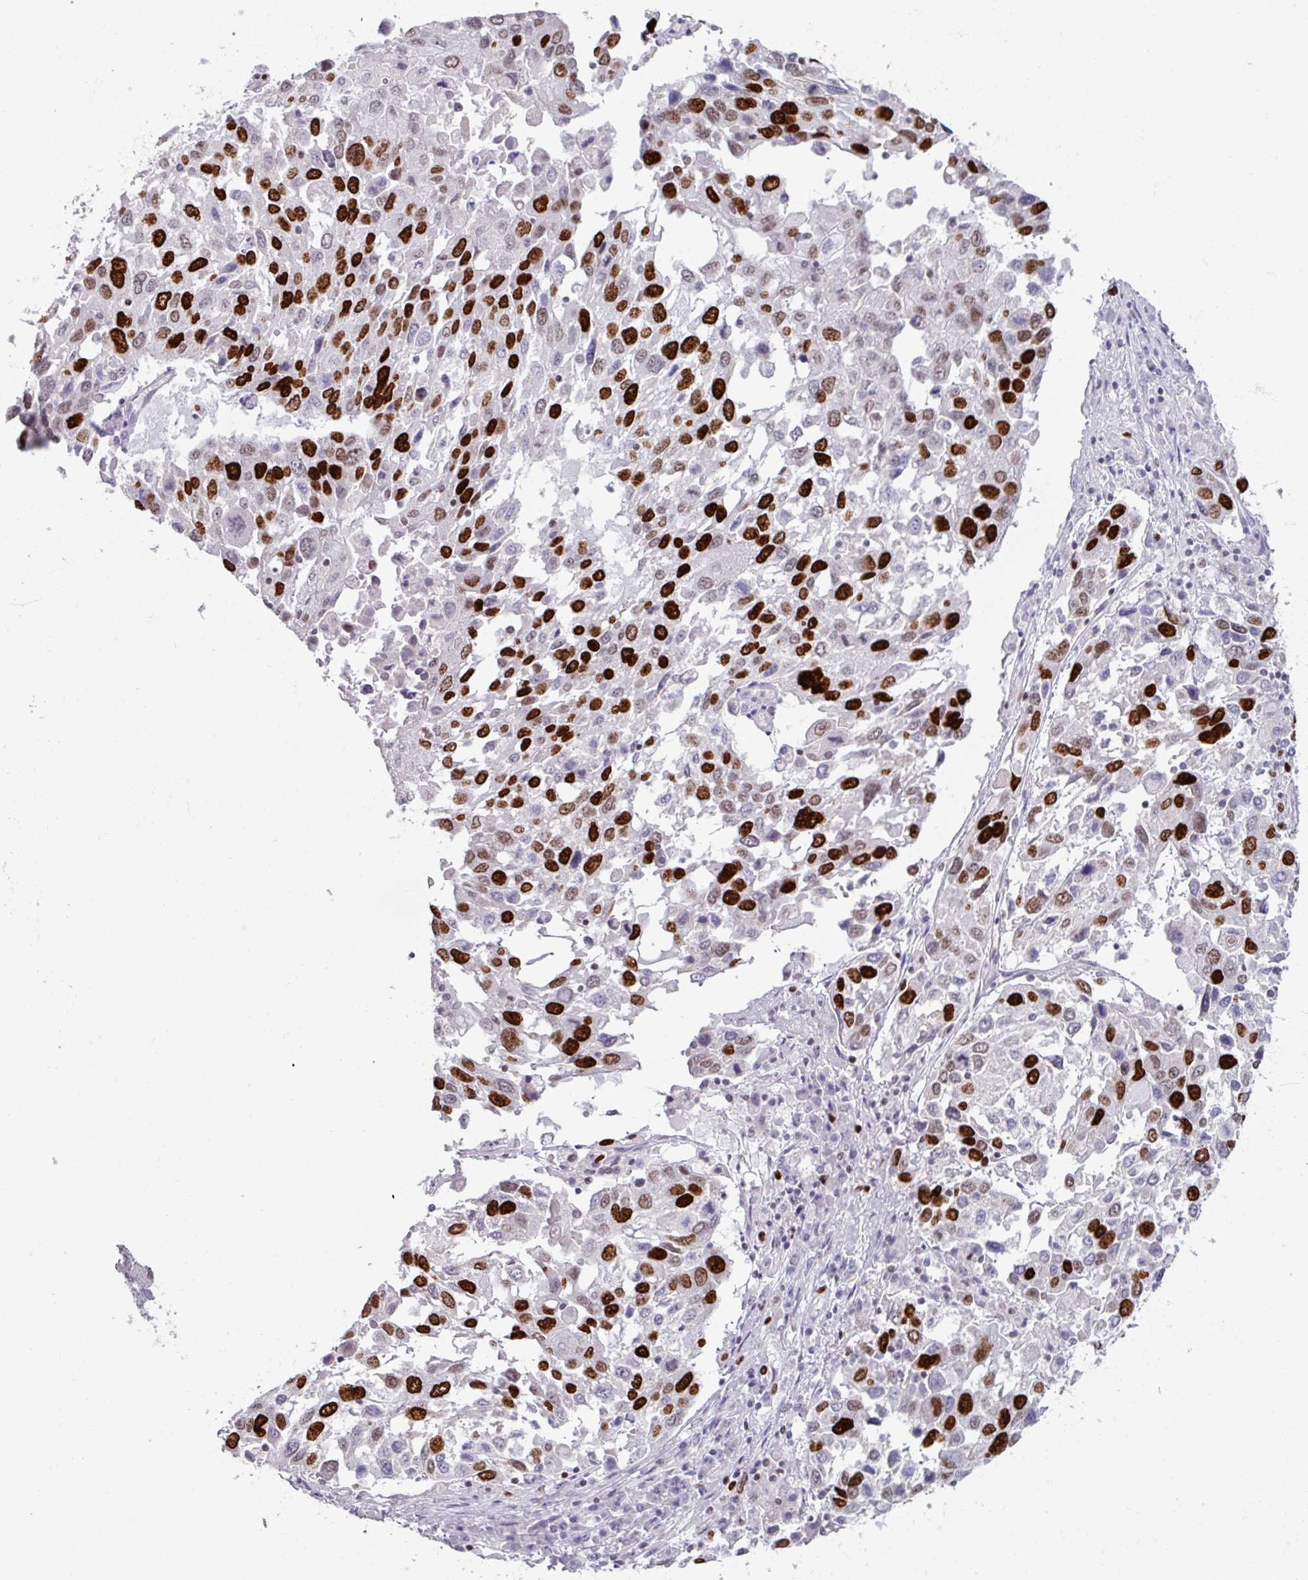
{"staining": {"intensity": "strong", "quantity": "25%-75%", "location": "nuclear"}, "tissue": "lung cancer", "cell_type": "Tumor cells", "image_type": "cancer", "snomed": [{"axis": "morphology", "description": "Squamous cell carcinoma, NOS"}, {"axis": "topography", "description": "Lung"}], "caption": "A brown stain highlights strong nuclear staining of a protein in human squamous cell carcinoma (lung) tumor cells.", "gene": "ATAD2", "patient": {"sex": "male", "age": 65}}